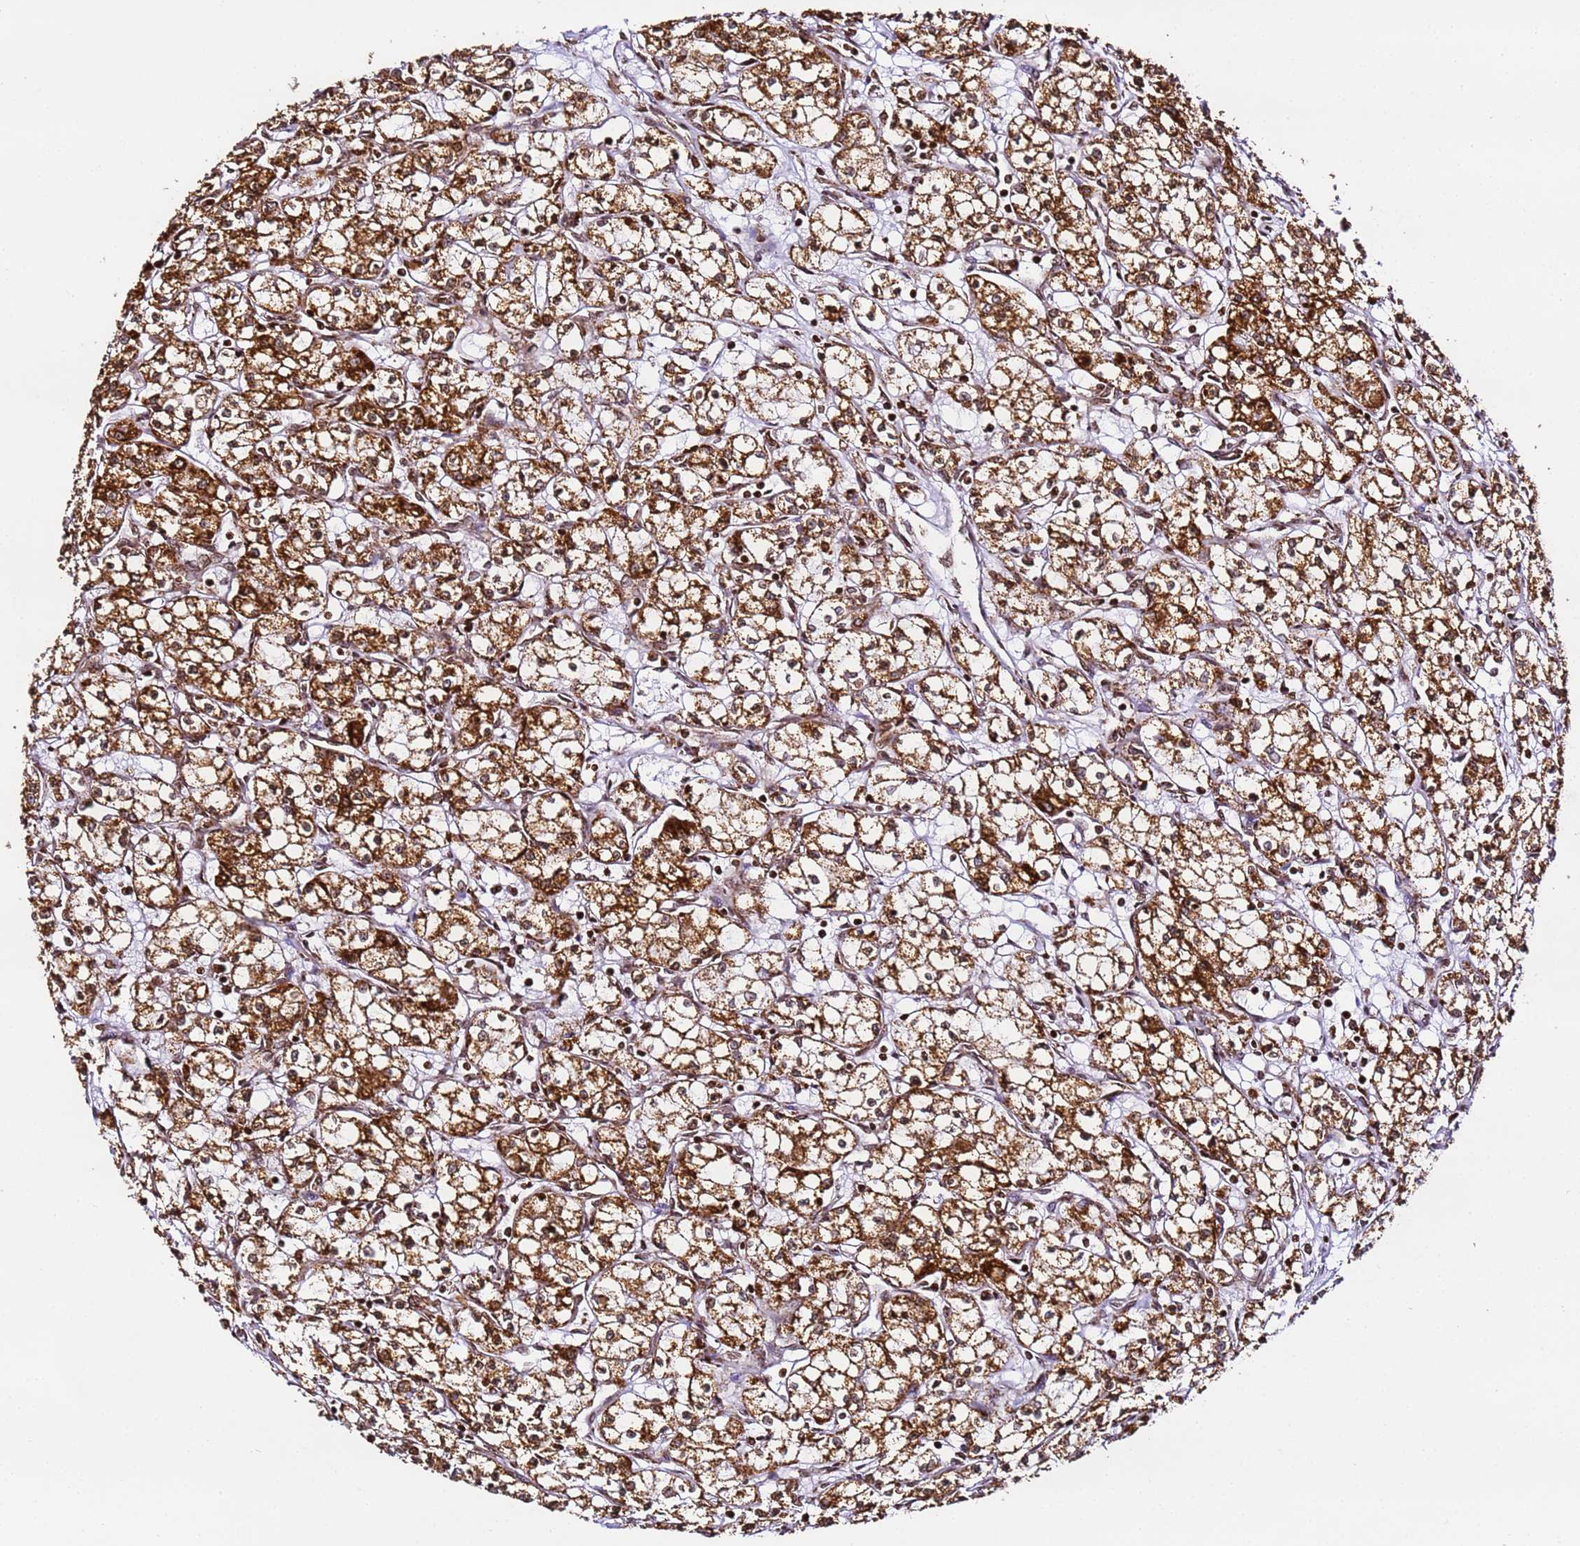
{"staining": {"intensity": "strong", "quantity": ">75%", "location": "cytoplasmic/membranous"}, "tissue": "renal cancer", "cell_type": "Tumor cells", "image_type": "cancer", "snomed": [{"axis": "morphology", "description": "Adenocarcinoma, NOS"}, {"axis": "topography", "description": "Kidney"}], "caption": "A histopathology image of human renal cancer (adenocarcinoma) stained for a protein exhibits strong cytoplasmic/membranous brown staining in tumor cells.", "gene": "HSPE1", "patient": {"sex": "male", "age": 59}}